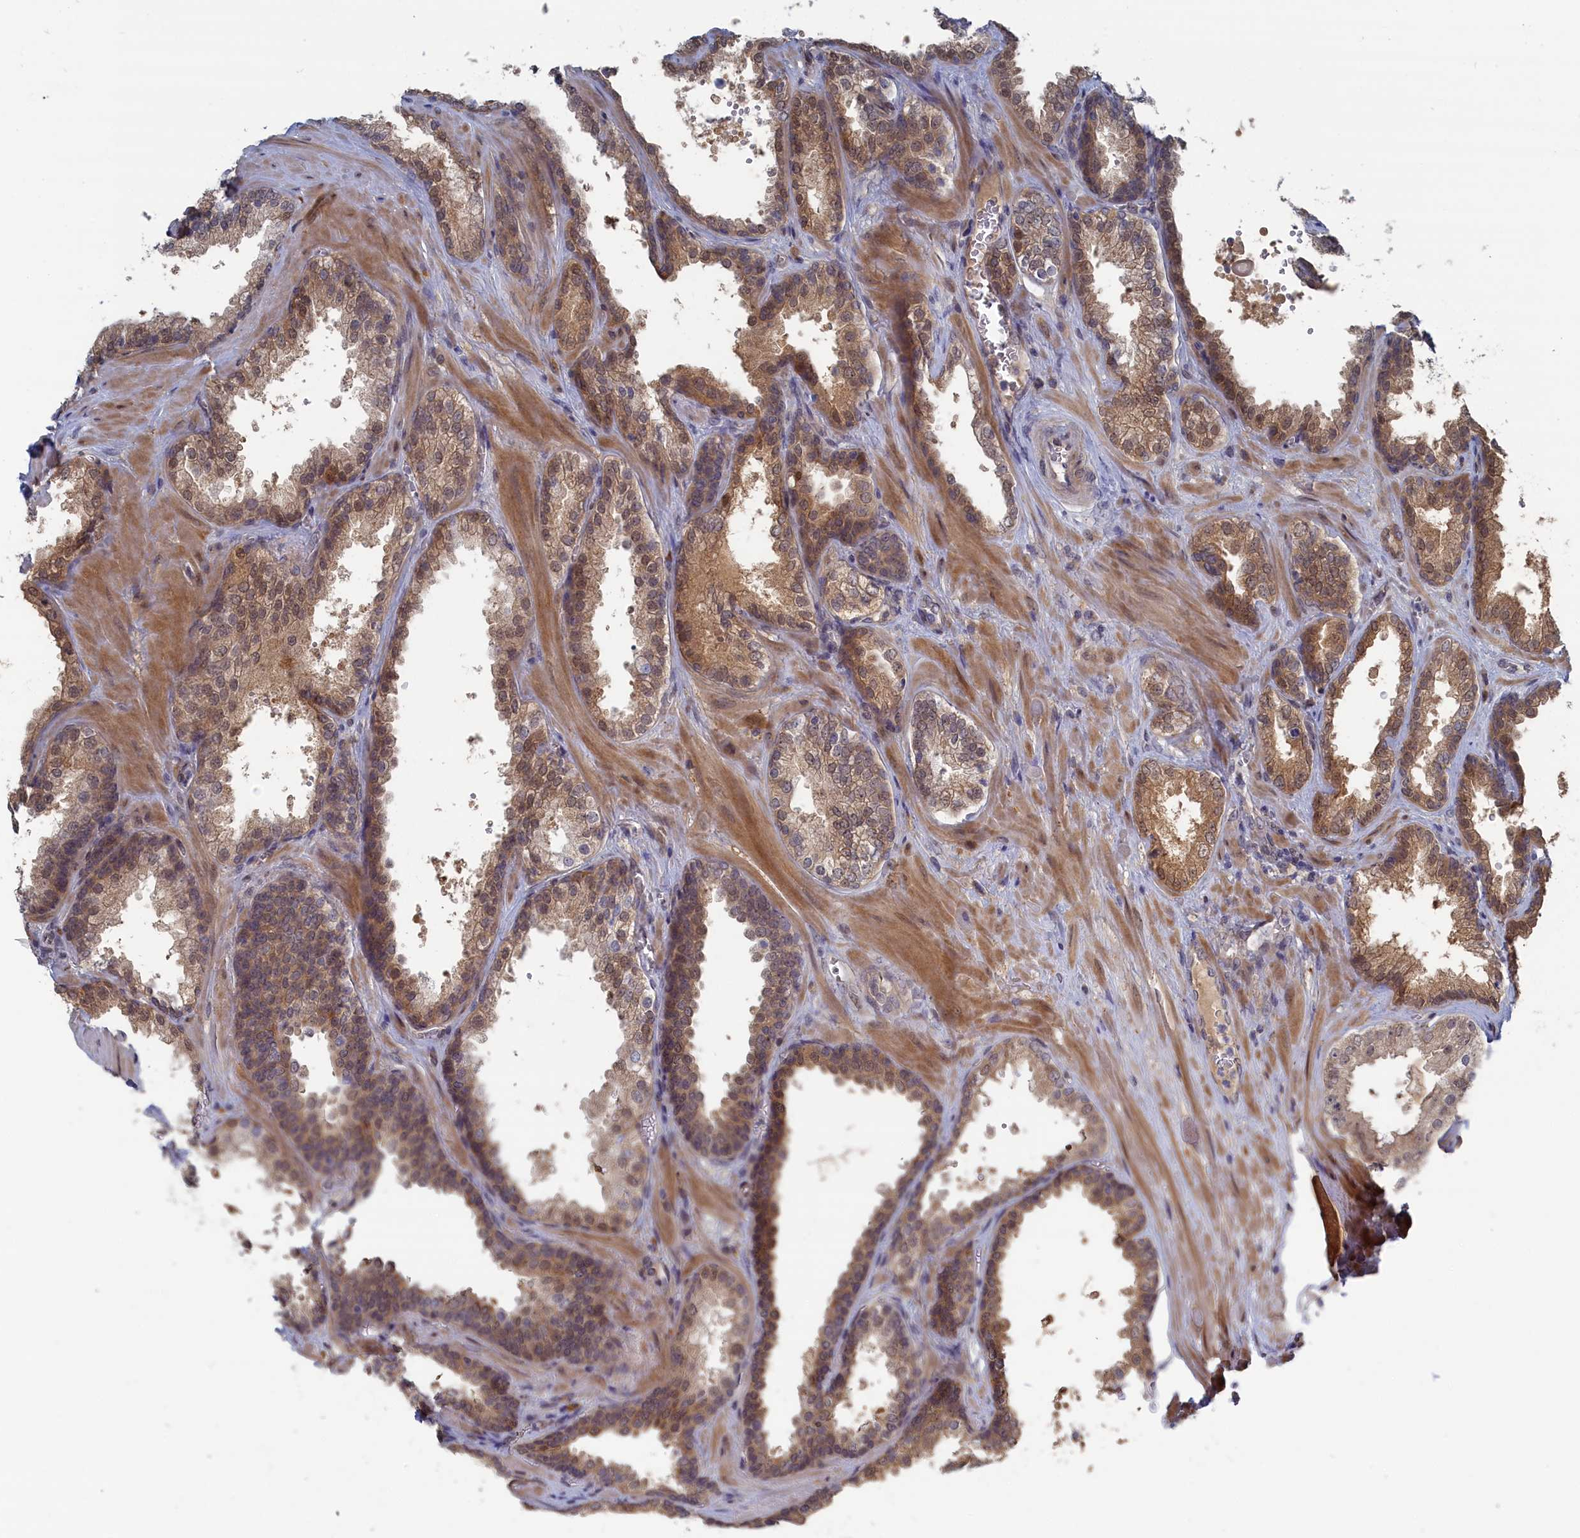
{"staining": {"intensity": "moderate", "quantity": ">75%", "location": "cytoplasmic/membranous,nuclear"}, "tissue": "prostate cancer", "cell_type": "Tumor cells", "image_type": "cancer", "snomed": [{"axis": "morphology", "description": "Adenocarcinoma, High grade"}, {"axis": "topography", "description": "Prostate"}], "caption": "Prostate cancer tissue exhibits moderate cytoplasmic/membranous and nuclear positivity in about >75% of tumor cells, visualized by immunohistochemistry.", "gene": "IRGQ", "patient": {"sex": "male", "age": 63}}